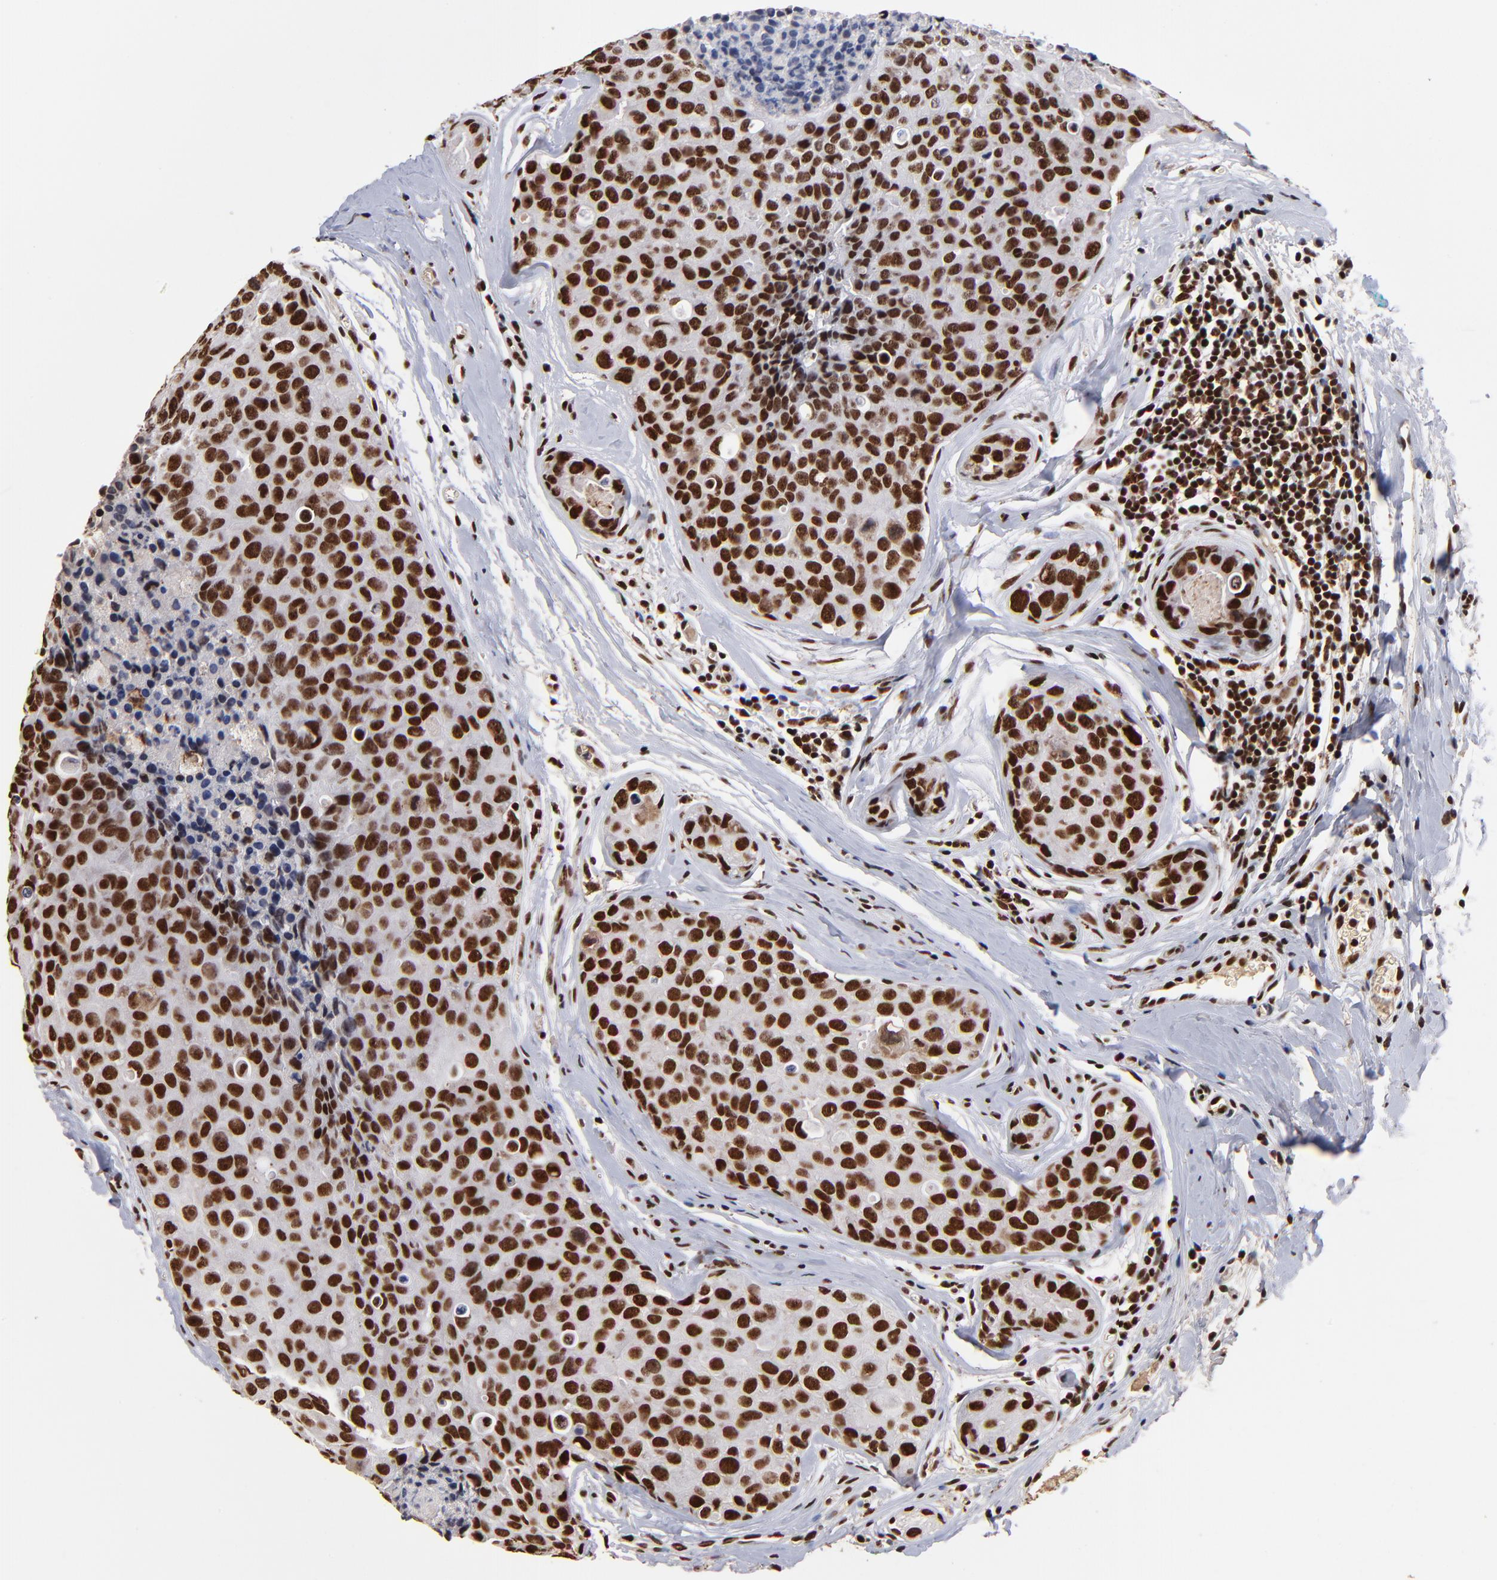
{"staining": {"intensity": "strong", "quantity": ">75%", "location": "nuclear"}, "tissue": "breast cancer", "cell_type": "Tumor cells", "image_type": "cancer", "snomed": [{"axis": "morphology", "description": "Duct carcinoma"}, {"axis": "topography", "description": "Breast"}], "caption": "An IHC micrograph of neoplastic tissue is shown. Protein staining in brown highlights strong nuclear positivity in breast invasive ductal carcinoma within tumor cells.", "gene": "ZNF146", "patient": {"sex": "female", "age": 24}}